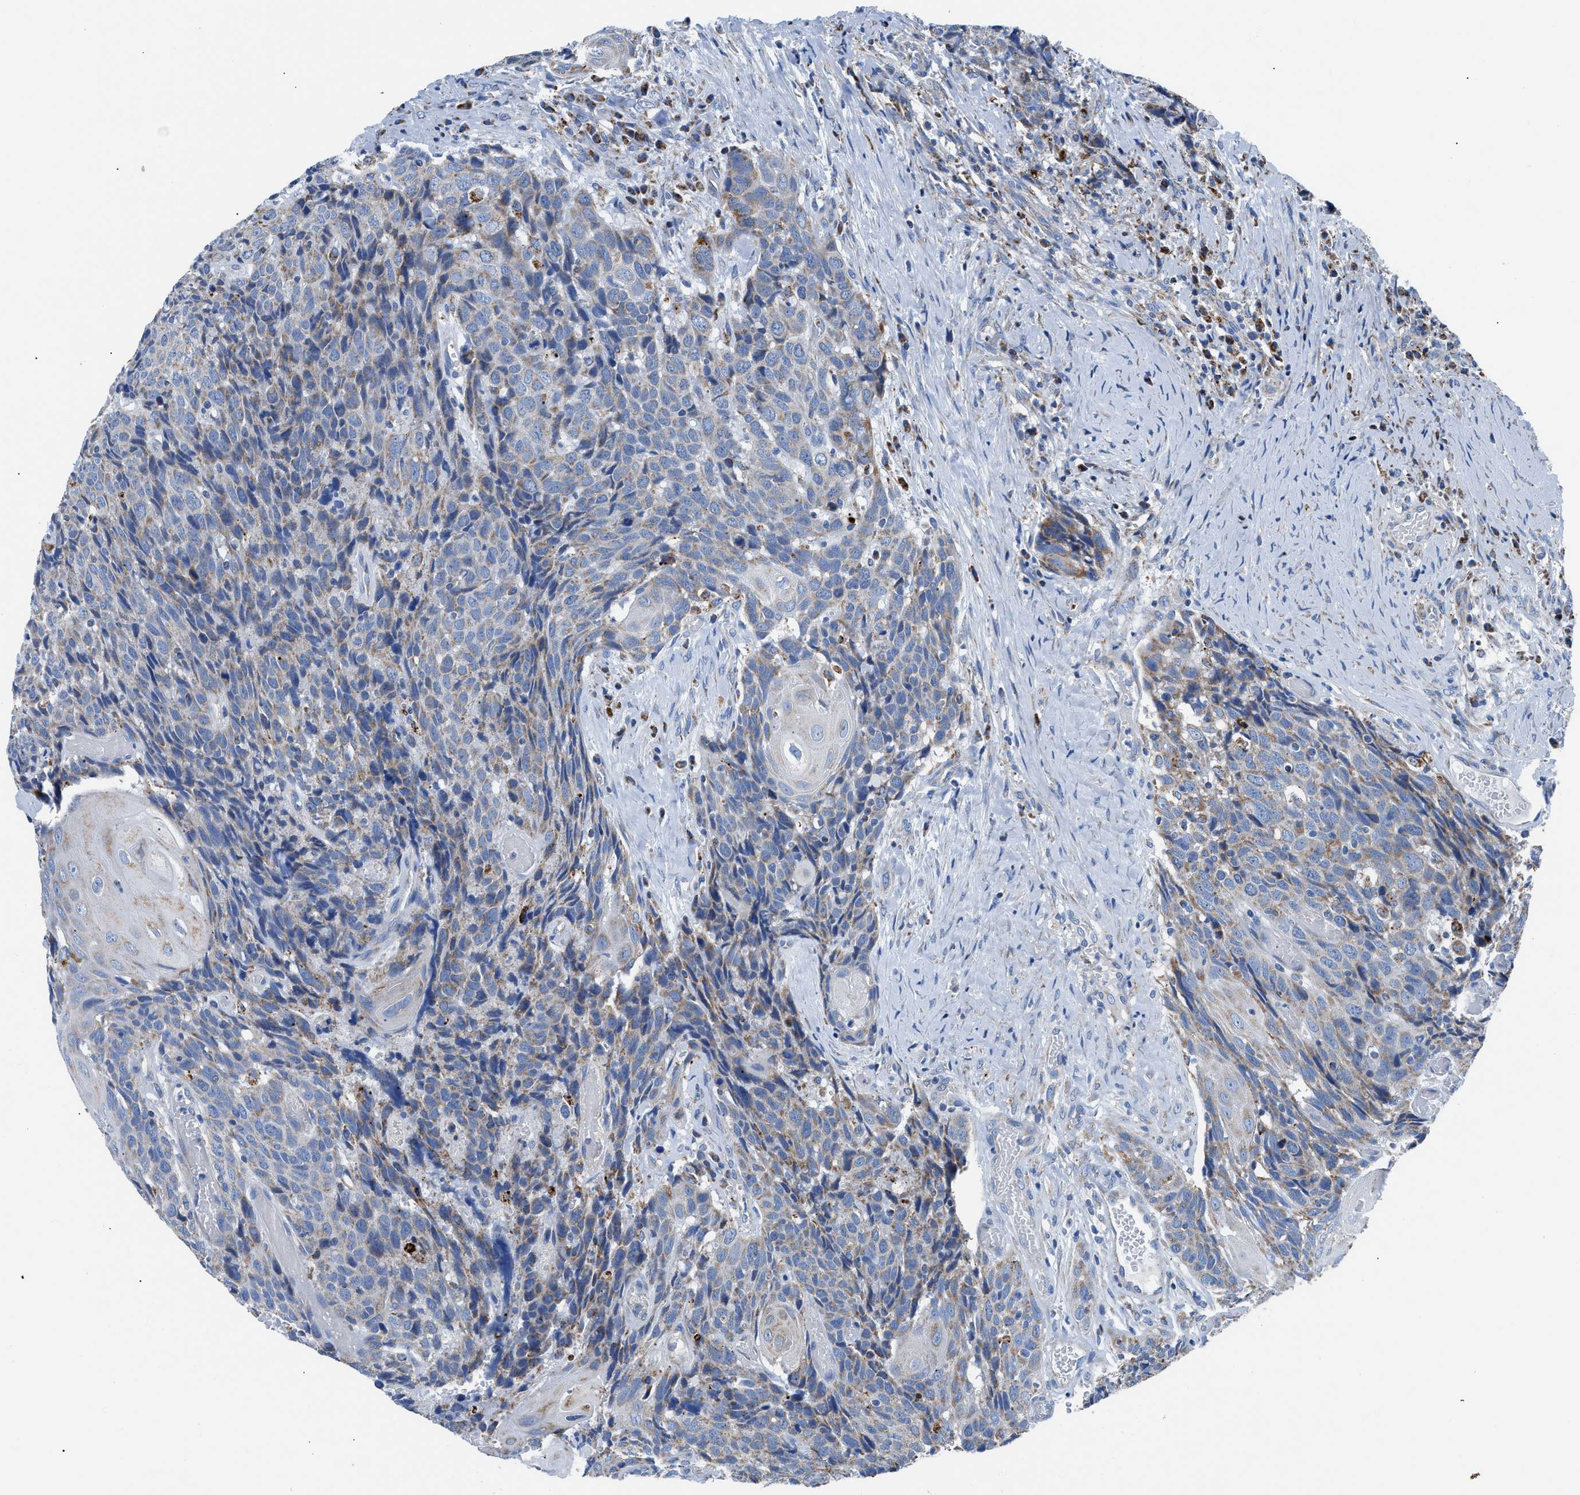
{"staining": {"intensity": "moderate", "quantity": "25%-75%", "location": "cytoplasmic/membranous"}, "tissue": "head and neck cancer", "cell_type": "Tumor cells", "image_type": "cancer", "snomed": [{"axis": "morphology", "description": "Squamous cell carcinoma, NOS"}, {"axis": "topography", "description": "Head-Neck"}], "caption": "The immunohistochemical stain labels moderate cytoplasmic/membranous positivity in tumor cells of head and neck squamous cell carcinoma tissue. (DAB (3,3'-diaminobenzidine) = brown stain, brightfield microscopy at high magnification).", "gene": "ZDHHC3", "patient": {"sex": "male", "age": 66}}